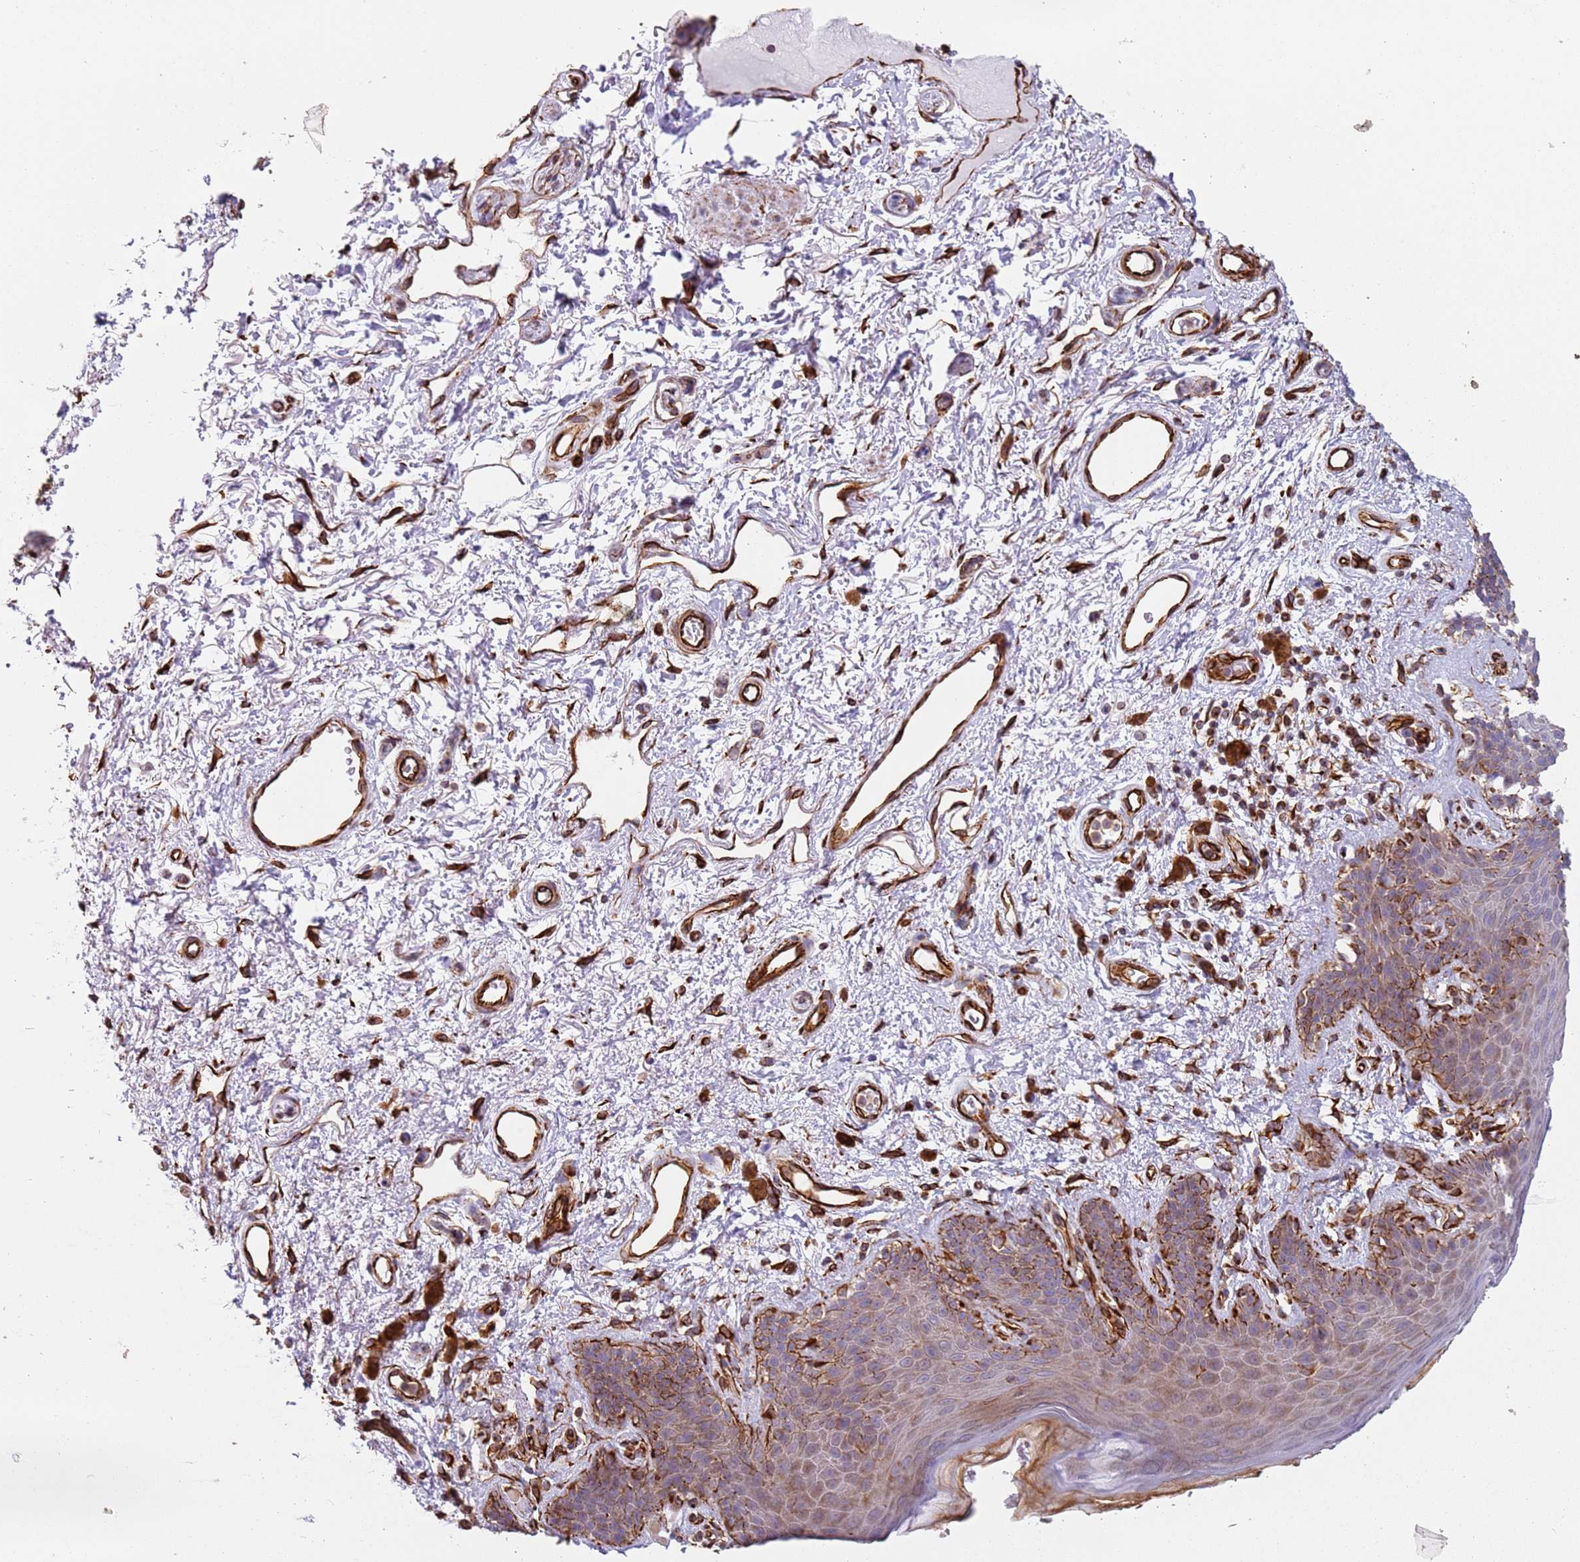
{"staining": {"intensity": "weak", "quantity": ">75%", "location": "cytoplasmic/membranous"}, "tissue": "skin", "cell_type": "Epidermal cells", "image_type": "normal", "snomed": [{"axis": "morphology", "description": "Normal tissue, NOS"}, {"axis": "topography", "description": "Anal"}], "caption": "Immunohistochemistry micrograph of benign human skin stained for a protein (brown), which exhibits low levels of weak cytoplasmic/membranous positivity in about >75% of epidermal cells.", "gene": "SNAPIN", "patient": {"sex": "female", "age": 46}}